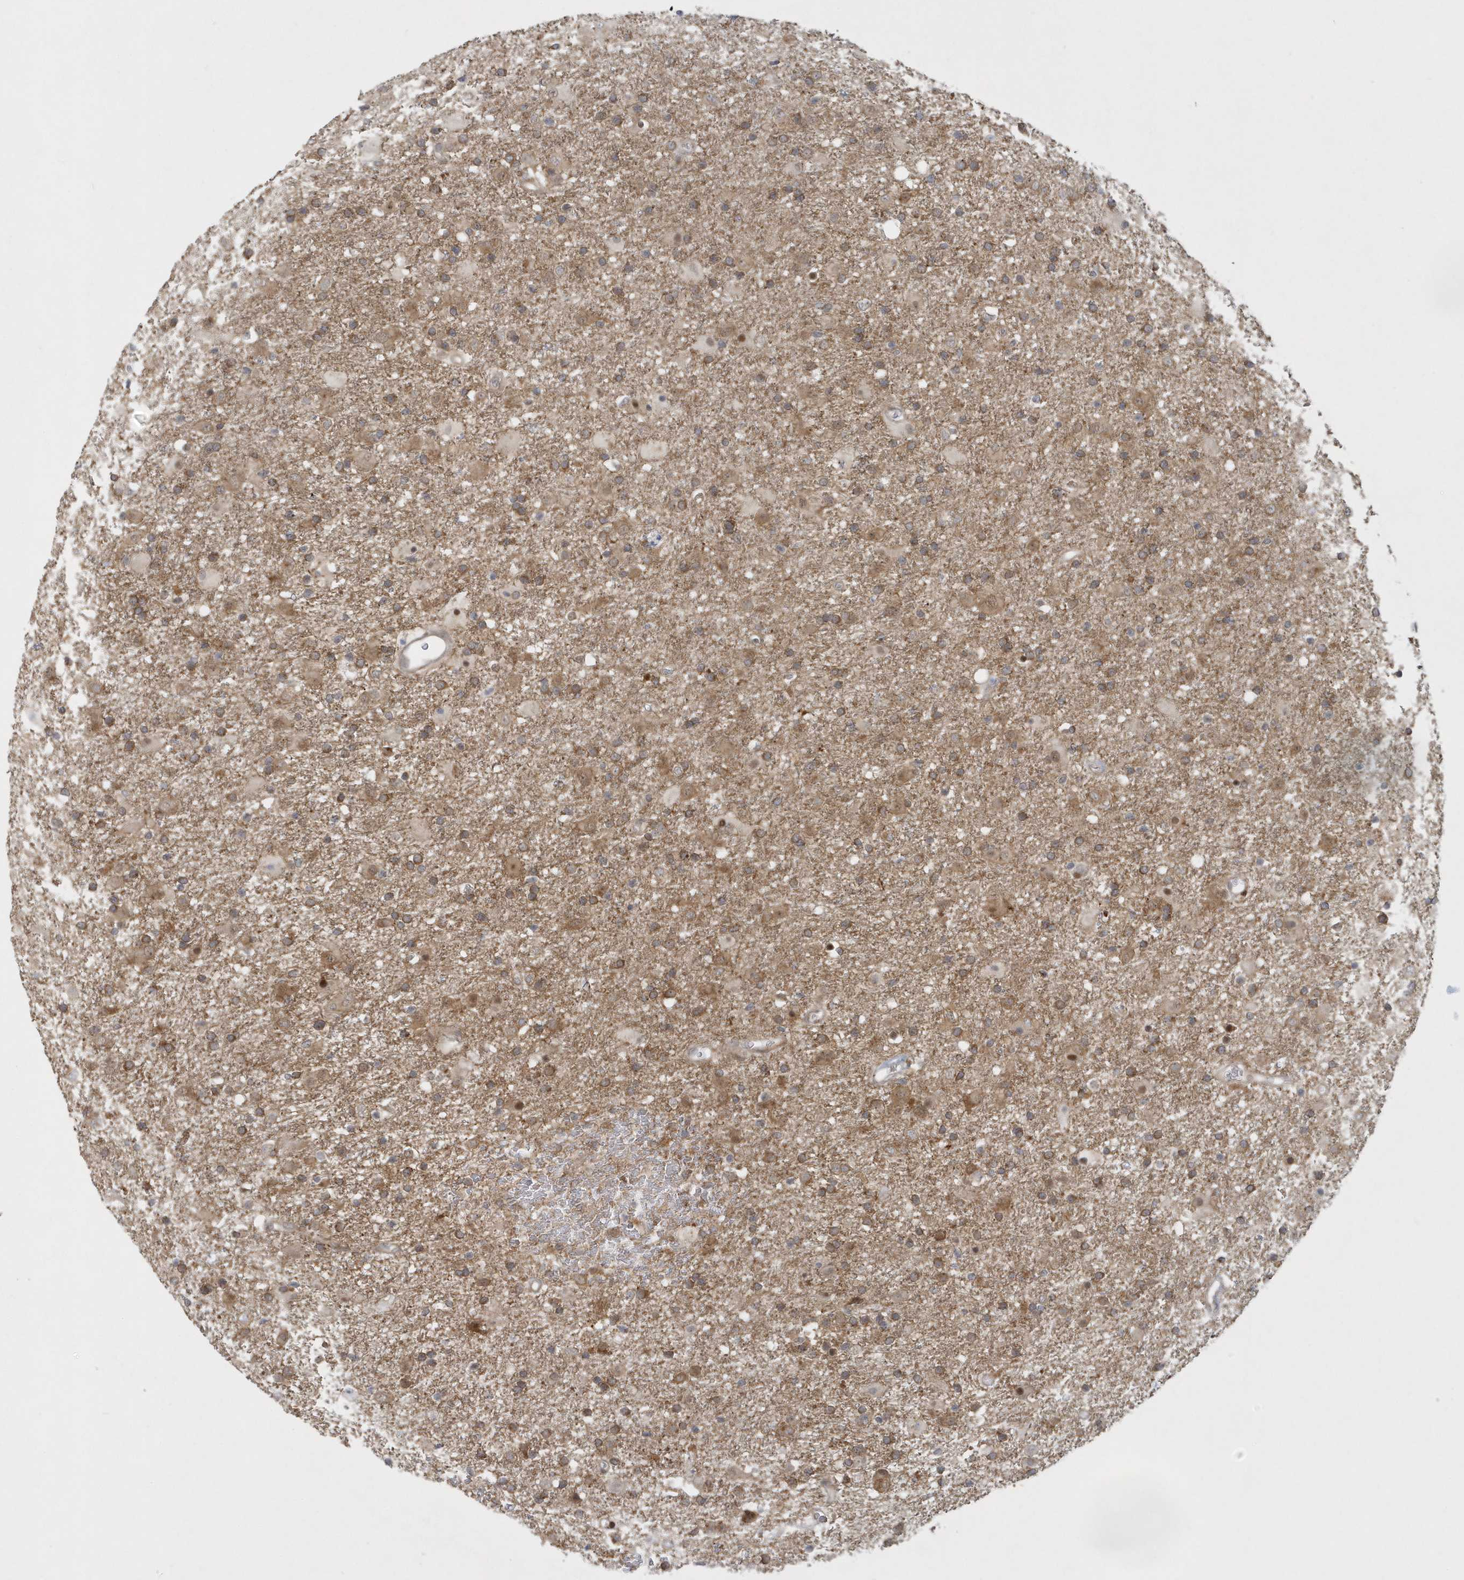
{"staining": {"intensity": "moderate", "quantity": ">75%", "location": "cytoplasmic/membranous"}, "tissue": "glioma", "cell_type": "Tumor cells", "image_type": "cancer", "snomed": [{"axis": "morphology", "description": "Glioma, malignant, Low grade"}, {"axis": "topography", "description": "Brain"}], "caption": "A micrograph of human malignant glioma (low-grade) stained for a protein shows moderate cytoplasmic/membranous brown staining in tumor cells.", "gene": "ATG4A", "patient": {"sex": "male", "age": 65}}